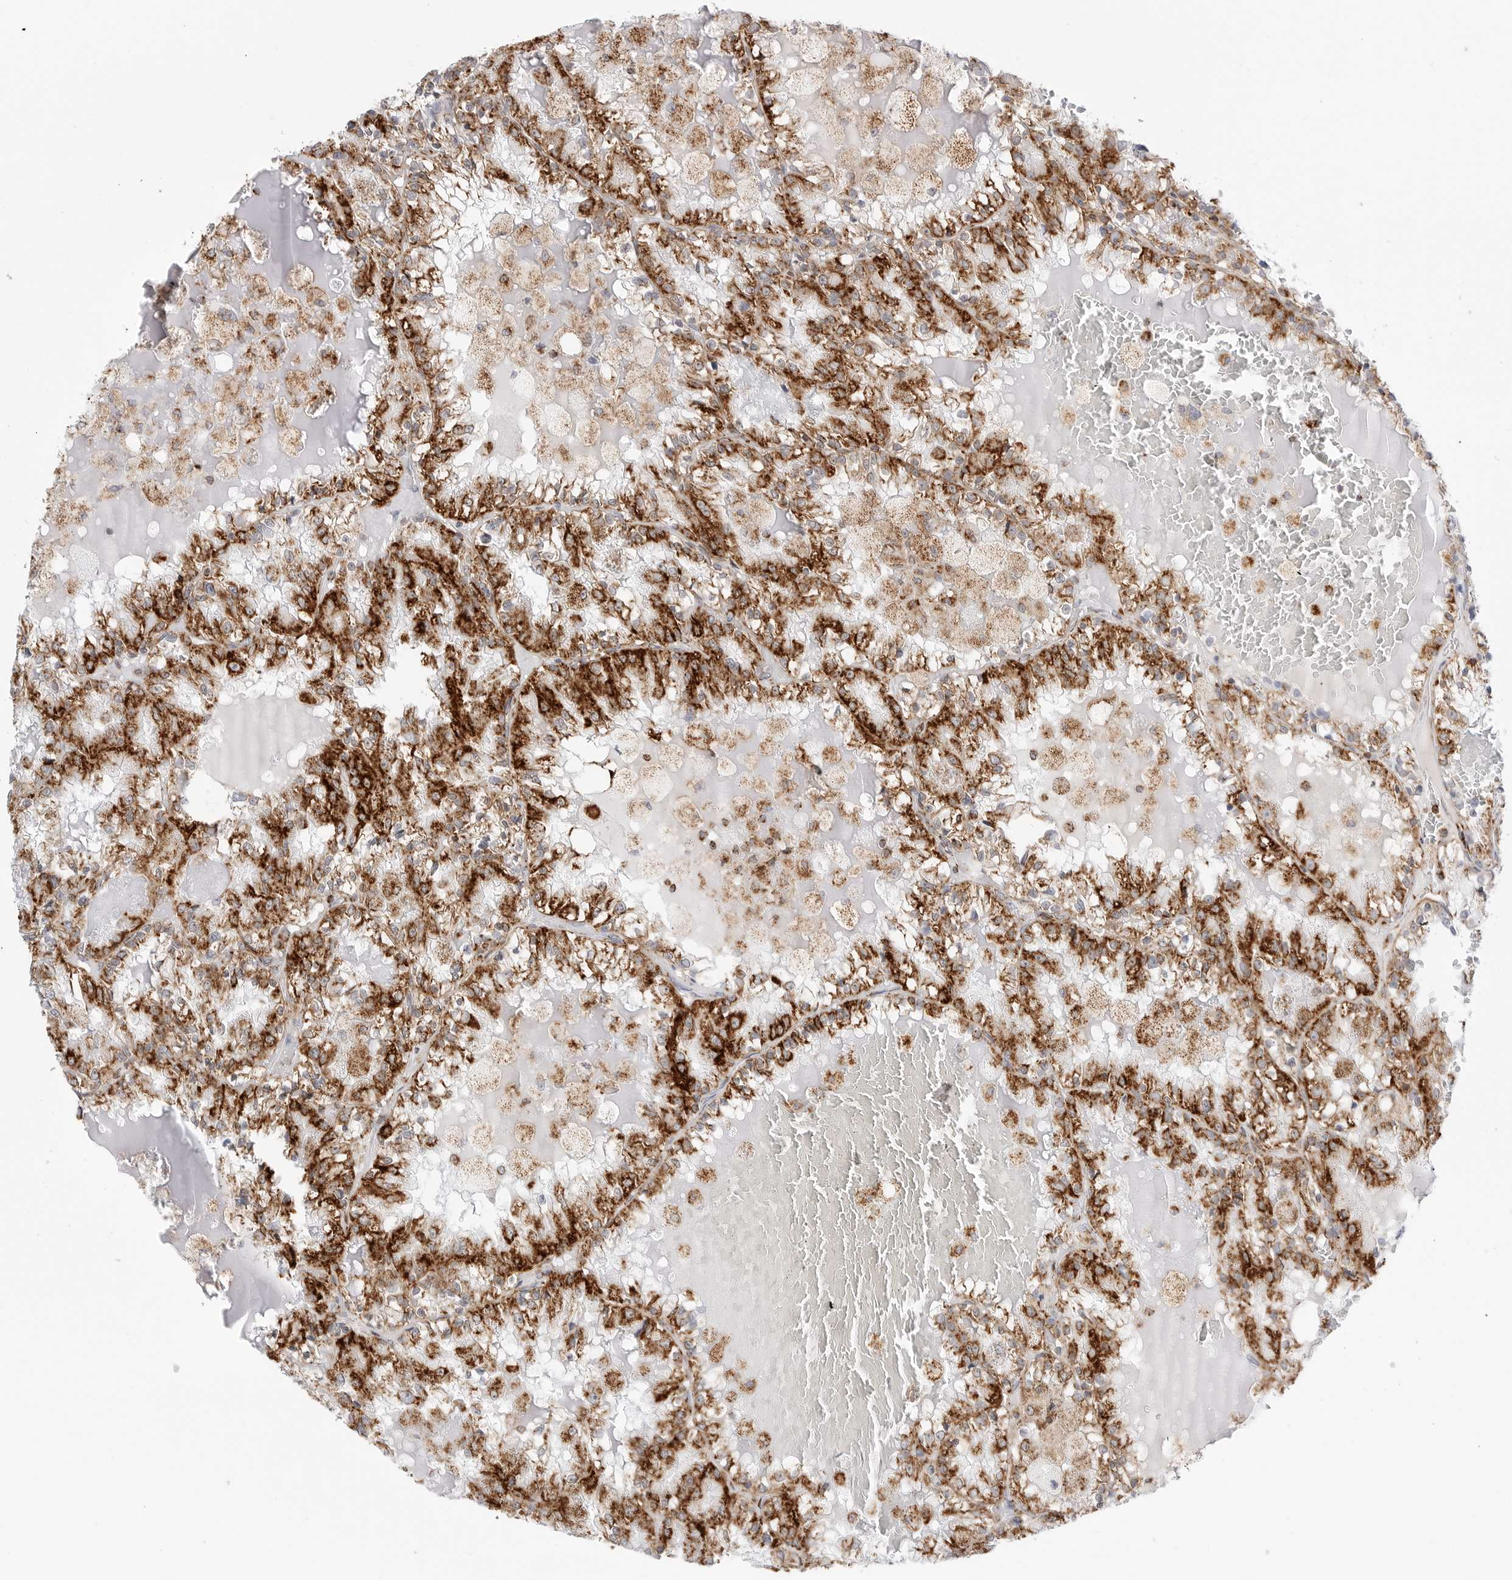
{"staining": {"intensity": "strong", "quantity": ">75%", "location": "cytoplasmic/membranous"}, "tissue": "renal cancer", "cell_type": "Tumor cells", "image_type": "cancer", "snomed": [{"axis": "morphology", "description": "Adenocarcinoma, NOS"}, {"axis": "topography", "description": "Kidney"}], "caption": "DAB immunohistochemical staining of renal cancer demonstrates strong cytoplasmic/membranous protein staining in approximately >75% of tumor cells.", "gene": "ATP5IF1", "patient": {"sex": "female", "age": 56}}